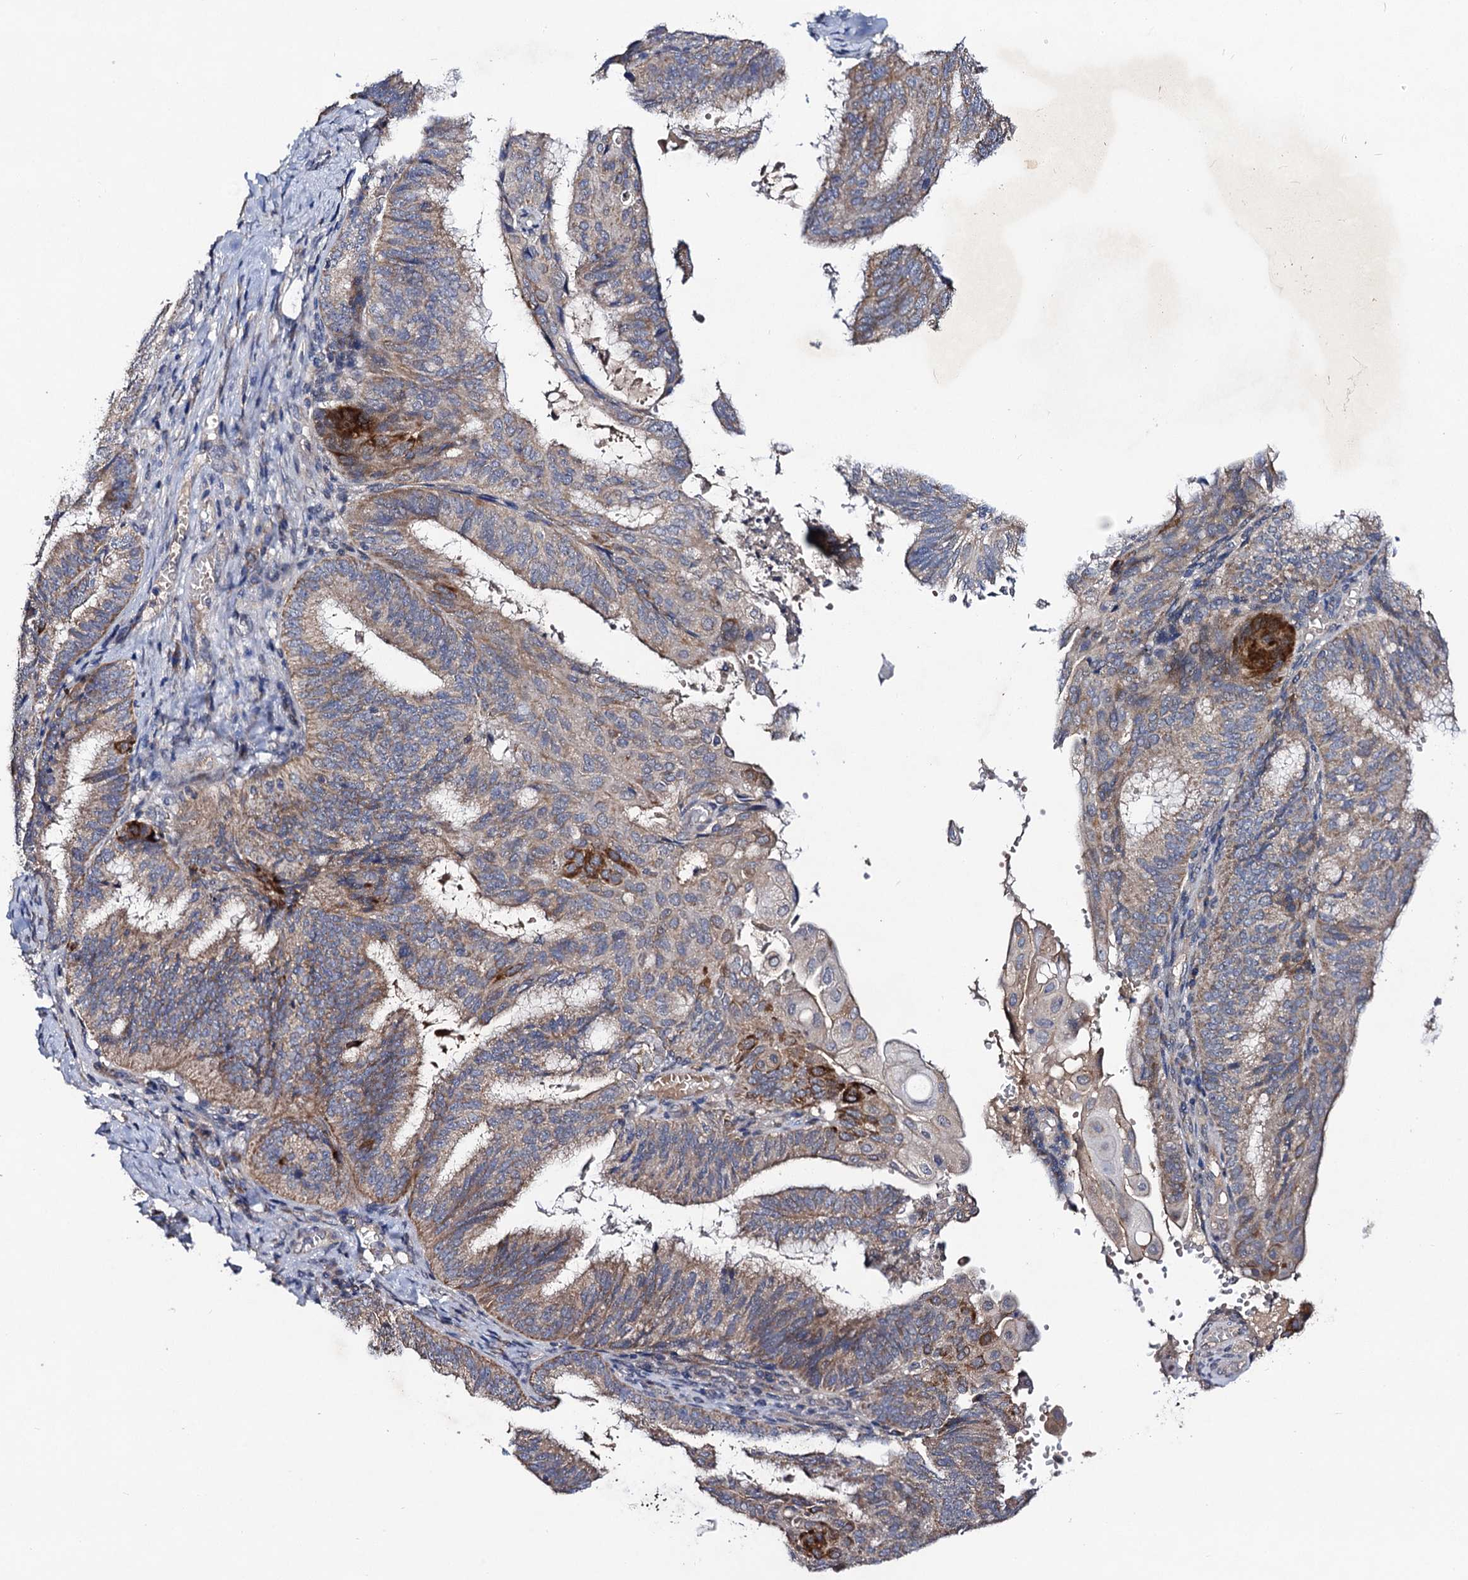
{"staining": {"intensity": "weak", "quantity": ">75%", "location": "cytoplasmic/membranous"}, "tissue": "endometrial cancer", "cell_type": "Tumor cells", "image_type": "cancer", "snomed": [{"axis": "morphology", "description": "Adenocarcinoma, NOS"}, {"axis": "topography", "description": "Endometrium"}], "caption": "Immunohistochemistry (IHC) of human adenocarcinoma (endometrial) displays low levels of weak cytoplasmic/membranous expression in approximately >75% of tumor cells.", "gene": "VPS37D", "patient": {"sex": "female", "age": 49}}